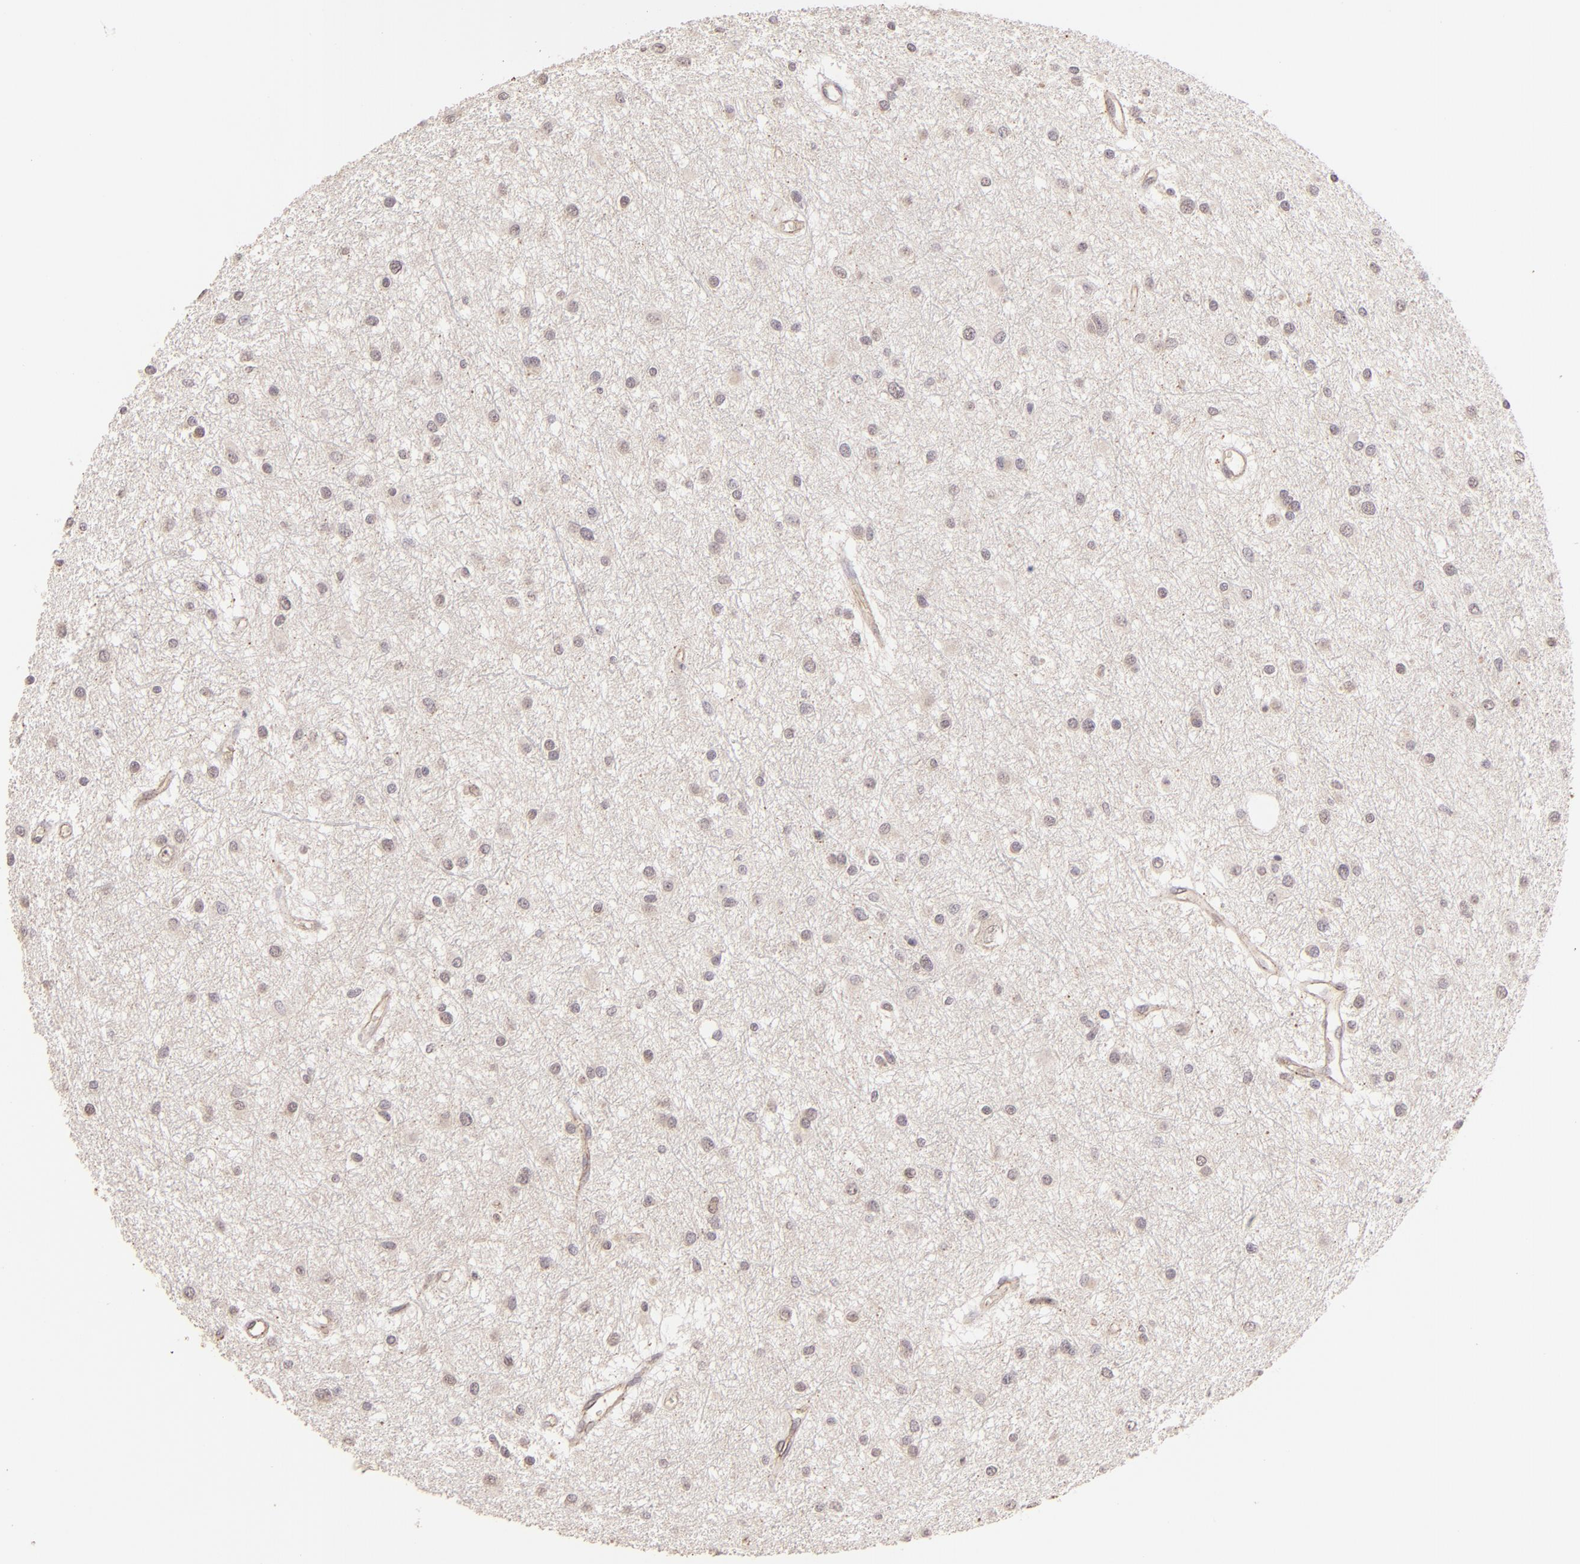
{"staining": {"intensity": "weak", "quantity": "<25%", "location": "cytoplasmic/membranous"}, "tissue": "glioma", "cell_type": "Tumor cells", "image_type": "cancer", "snomed": [{"axis": "morphology", "description": "Glioma, malignant, Low grade"}, {"axis": "topography", "description": "Brain"}], "caption": "Tumor cells are negative for brown protein staining in glioma.", "gene": "CLDN1", "patient": {"sex": "female", "age": 36}}